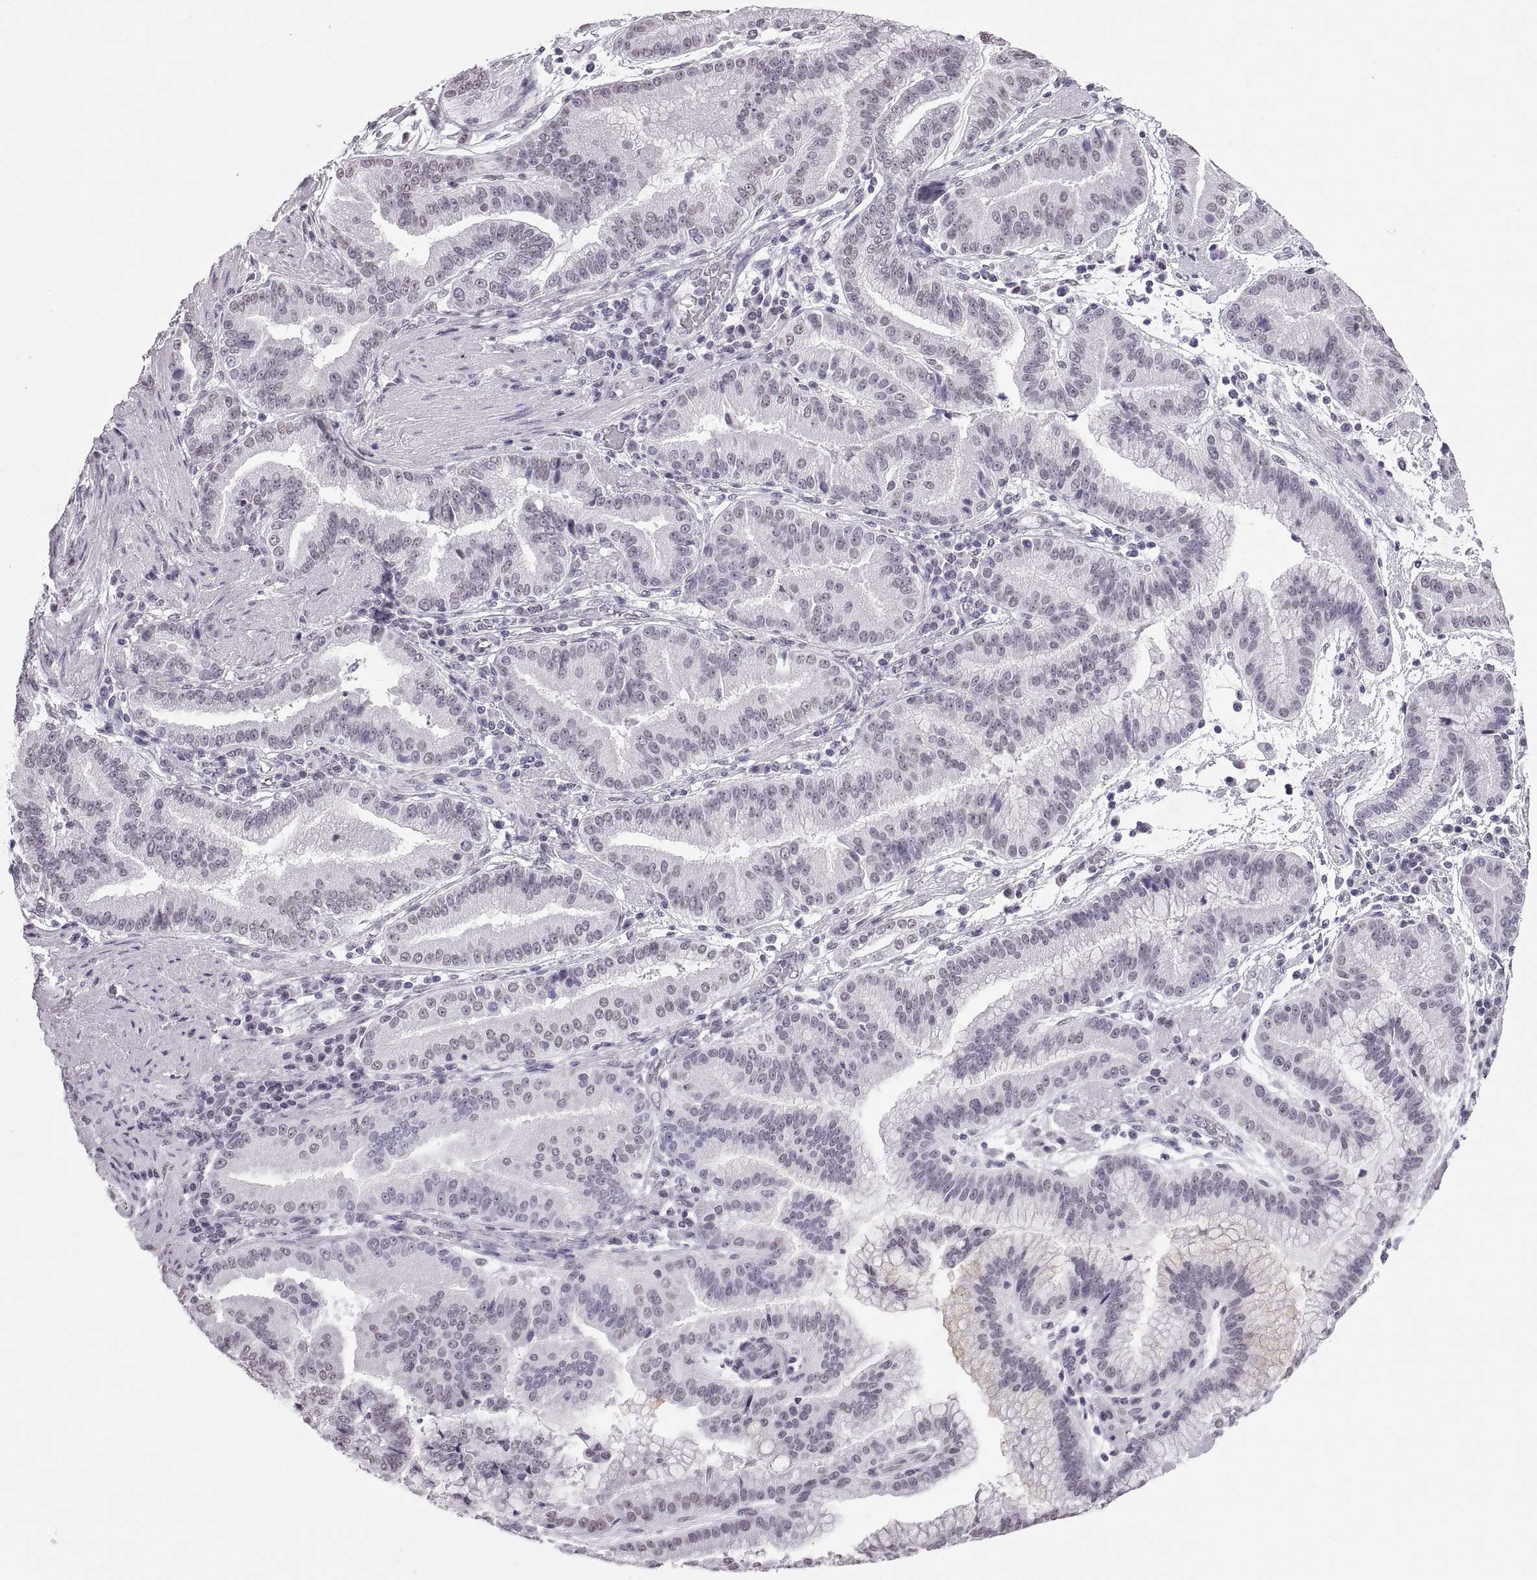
{"staining": {"intensity": "negative", "quantity": "none", "location": "none"}, "tissue": "stomach cancer", "cell_type": "Tumor cells", "image_type": "cancer", "snomed": [{"axis": "morphology", "description": "Adenocarcinoma, NOS"}, {"axis": "topography", "description": "Stomach"}], "caption": "IHC image of stomach adenocarcinoma stained for a protein (brown), which exhibits no staining in tumor cells. Brightfield microscopy of immunohistochemistry stained with DAB (3,3'-diaminobenzidine) (brown) and hematoxylin (blue), captured at high magnification.", "gene": "CARTPT", "patient": {"sex": "male", "age": 83}}